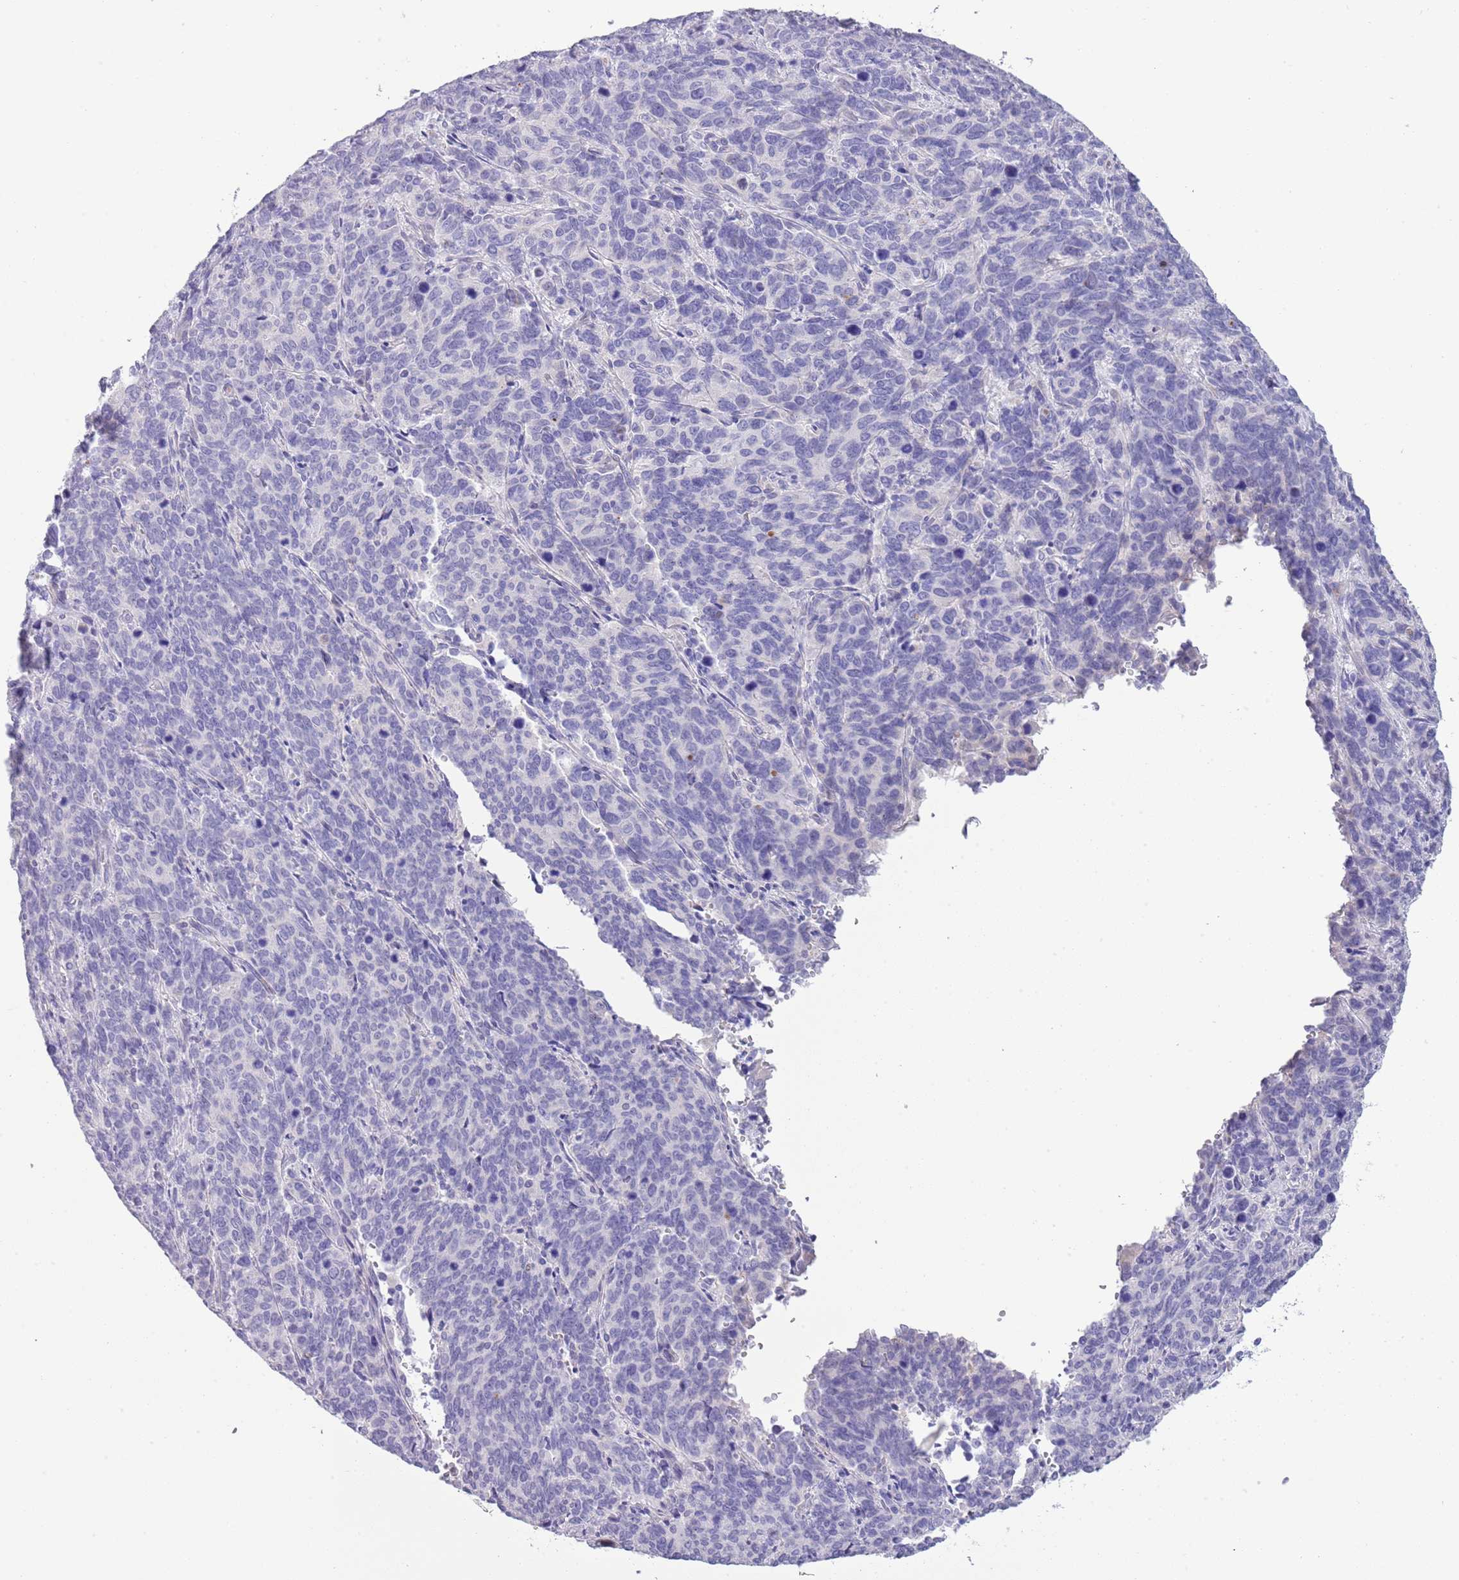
{"staining": {"intensity": "negative", "quantity": "none", "location": "none"}, "tissue": "cervical cancer", "cell_type": "Tumor cells", "image_type": "cancer", "snomed": [{"axis": "morphology", "description": "Squamous cell carcinoma, NOS"}, {"axis": "topography", "description": "Cervix"}], "caption": "This is an IHC photomicrograph of human cervical squamous cell carcinoma. There is no expression in tumor cells.", "gene": "ABHD17C", "patient": {"sex": "female", "age": 60}}